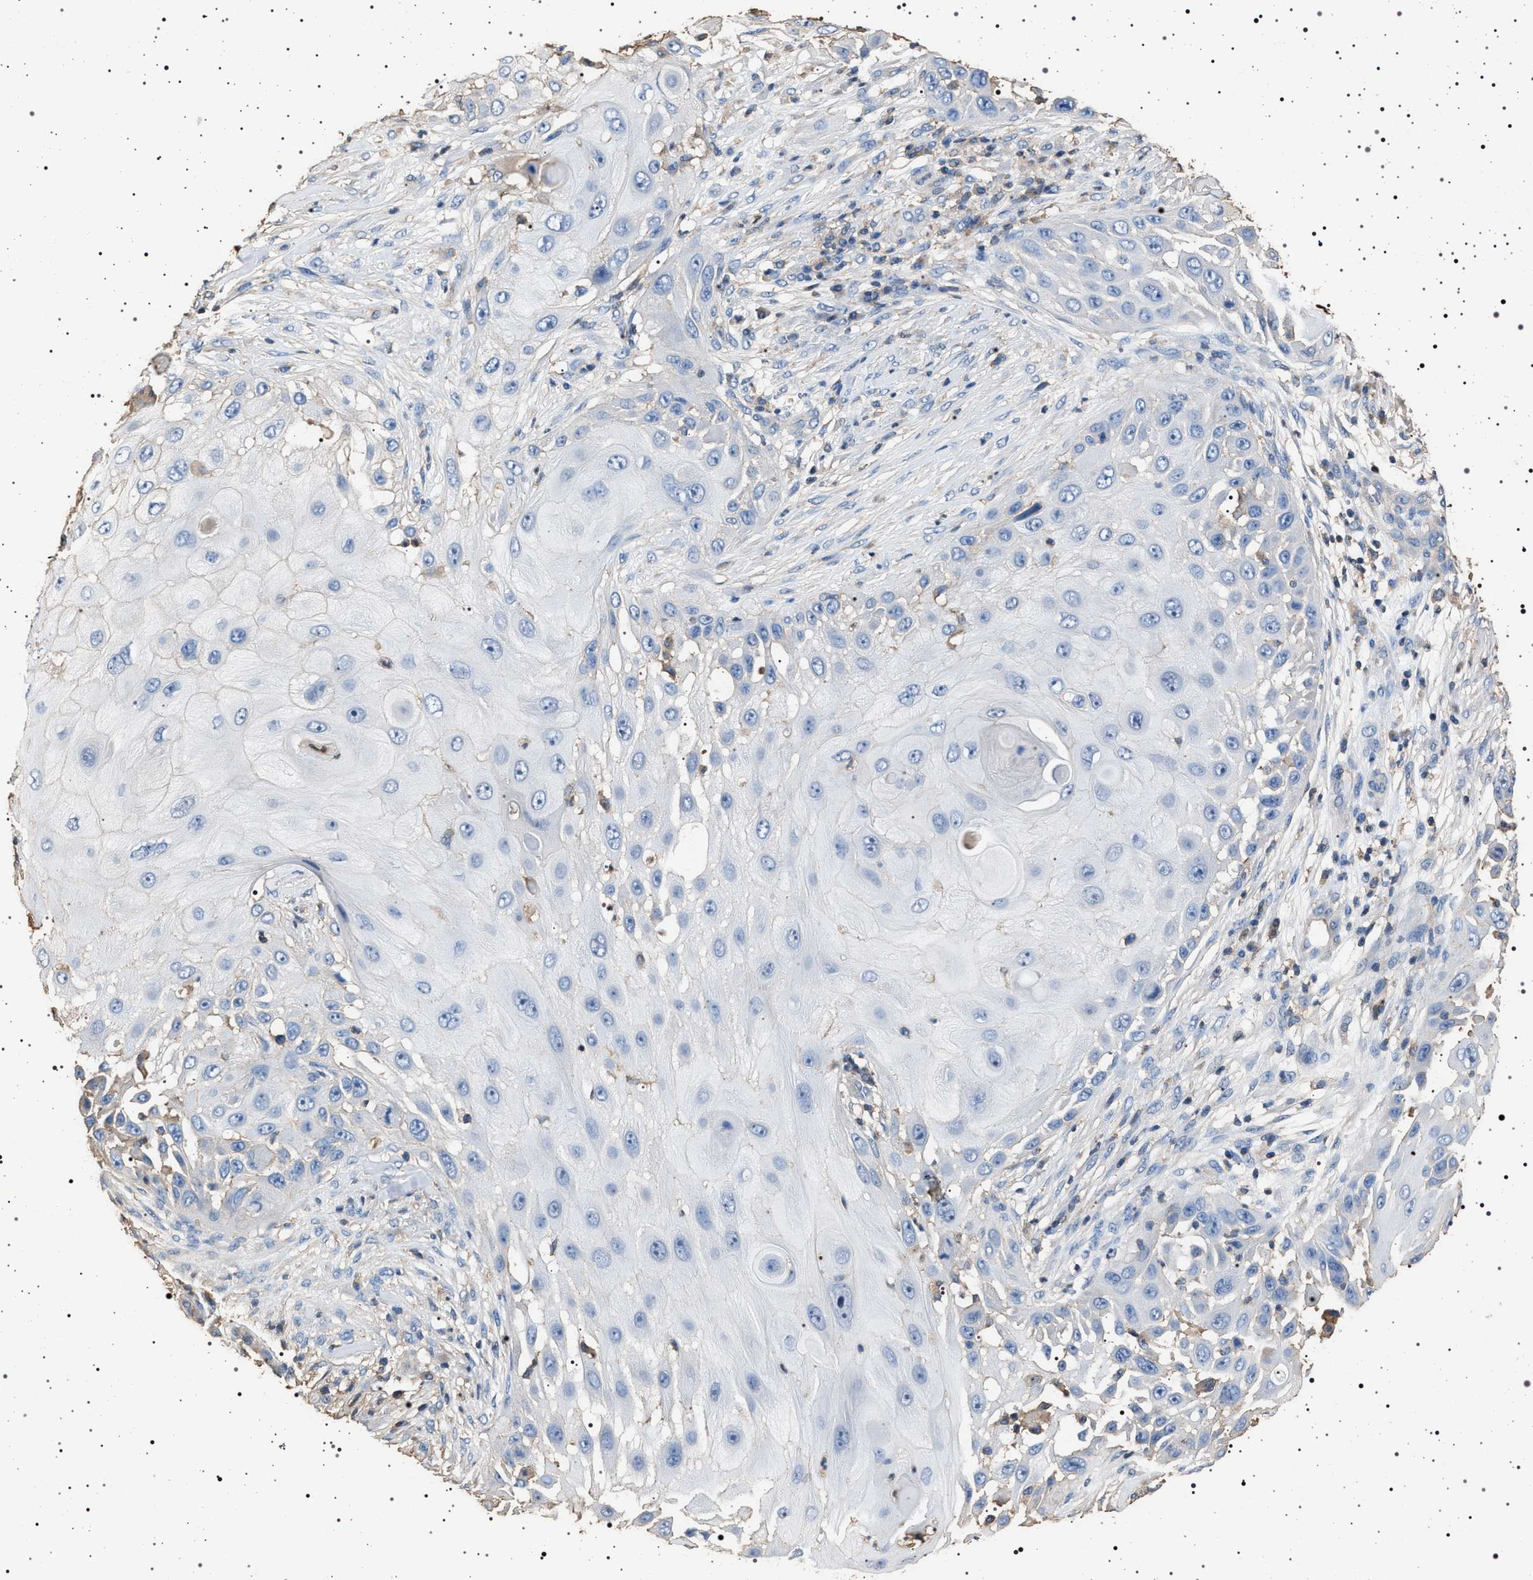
{"staining": {"intensity": "negative", "quantity": "none", "location": "none"}, "tissue": "skin cancer", "cell_type": "Tumor cells", "image_type": "cancer", "snomed": [{"axis": "morphology", "description": "Squamous cell carcinoma, NOS"}, {"axis": "topography", "description": "Skin"}], "caption": "High magnification brightfield microscopy of skin cancer (squamous cell carcinoma) stained with DAB (brown) and counterstained with hematoxylin (blue): tumor cells show no significant staining.", "gene": "SMAP2", "patient": {"sex": "female", "age": 44}}